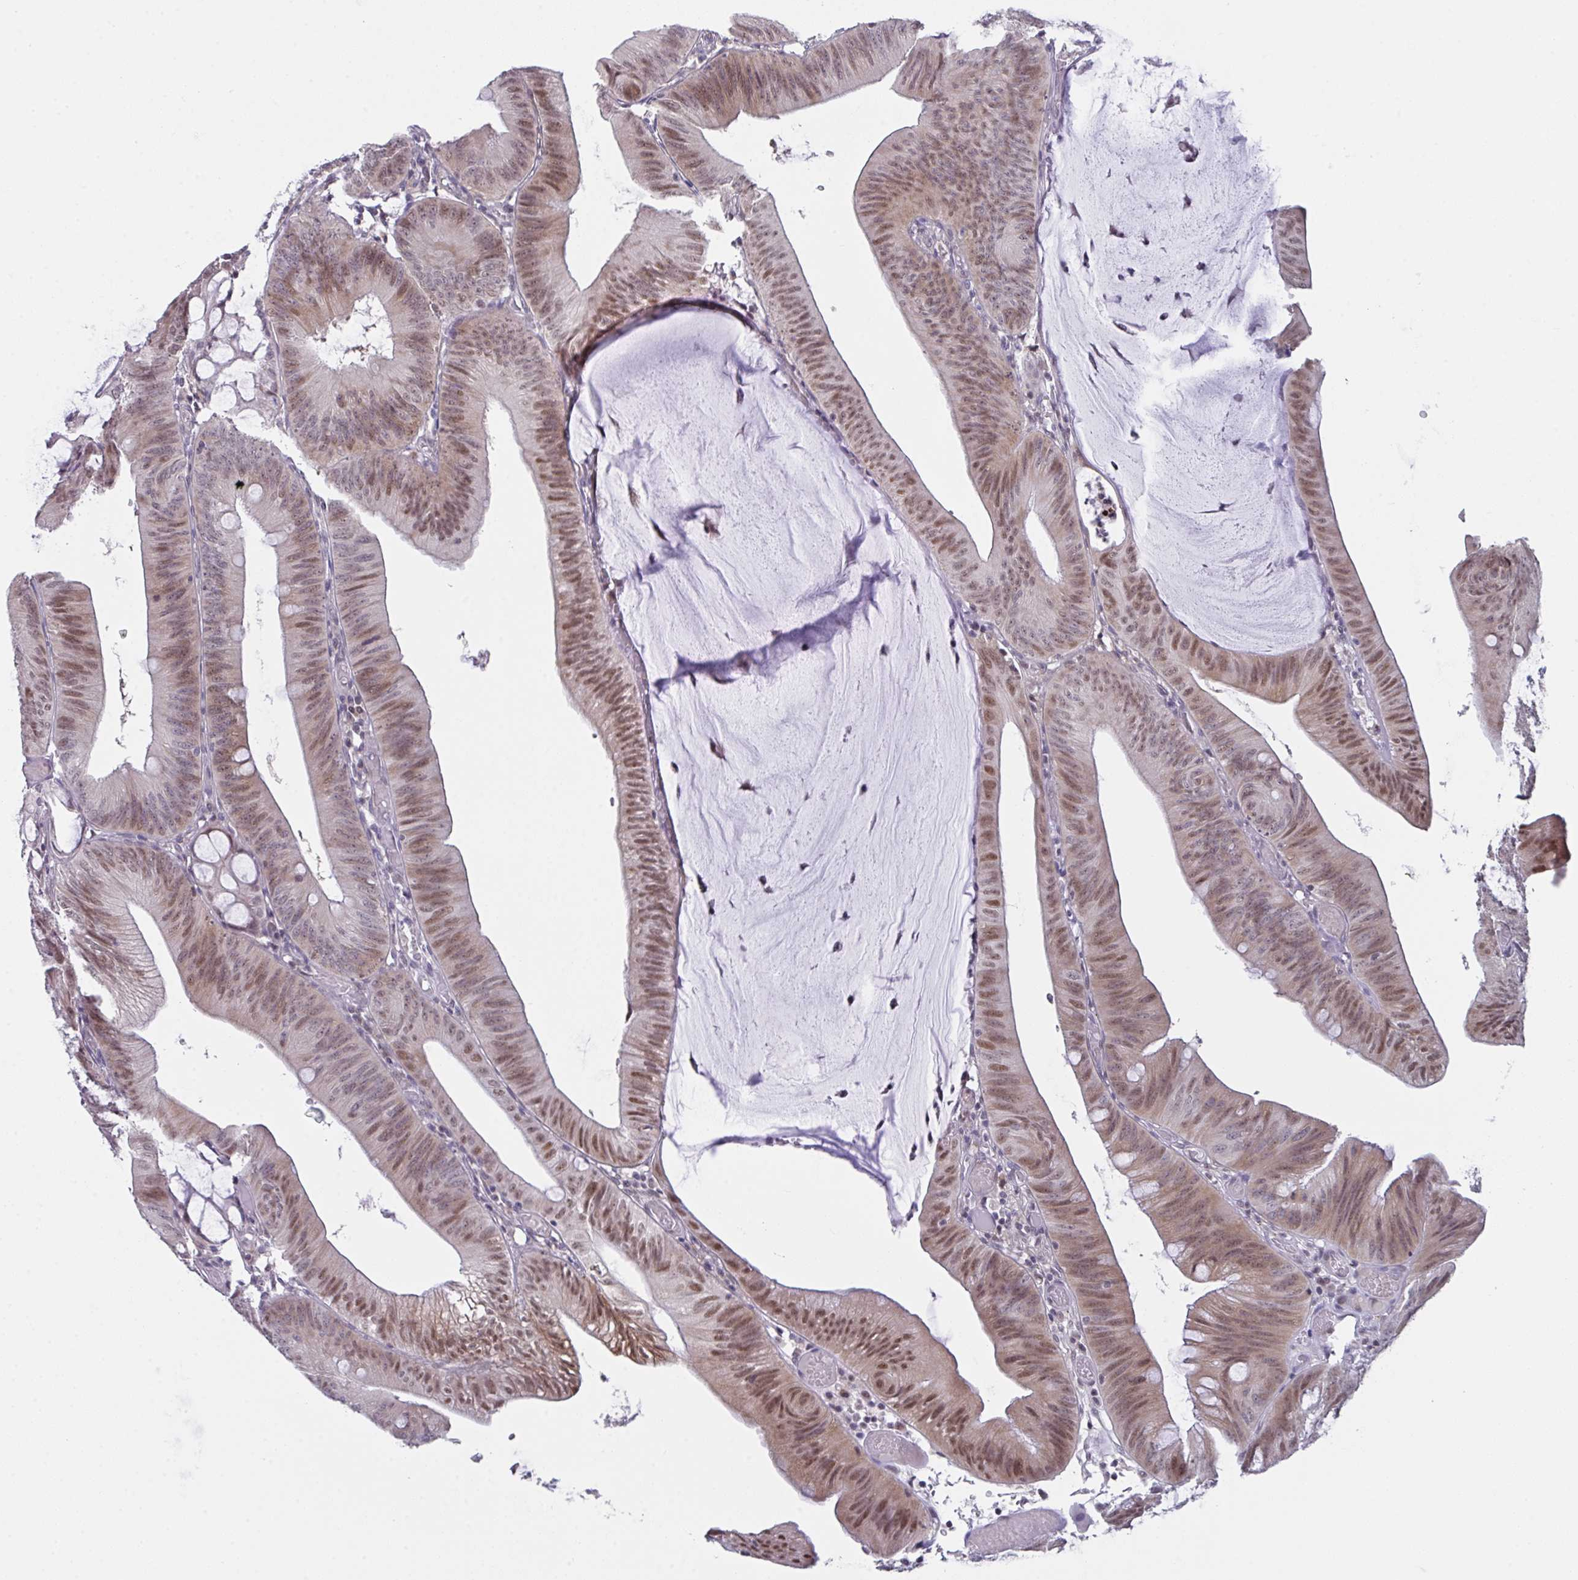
{"staining": {"intensity": "moderate", "quantity": ">75%", "location": "cytoplasmic/membranous,nuclear"}, "tissue": "colorectal cancer", "cell_type": "Tumor cells", "image_type": "cancer", "snomed": [{"axis": "morphology", "description": "Adenocarcinoma, NOS"}, {"axis": "topography", "description": "Colon"}], "caption": "Protein expression analysis of human adenocarcinoma (colorectal) reveals moderate cytoplasmic/membranous and nuclear staining in approximately >75% of tumor cells.", "gene": "RBM18", "patient": {"sex": "male", "age": 84}}